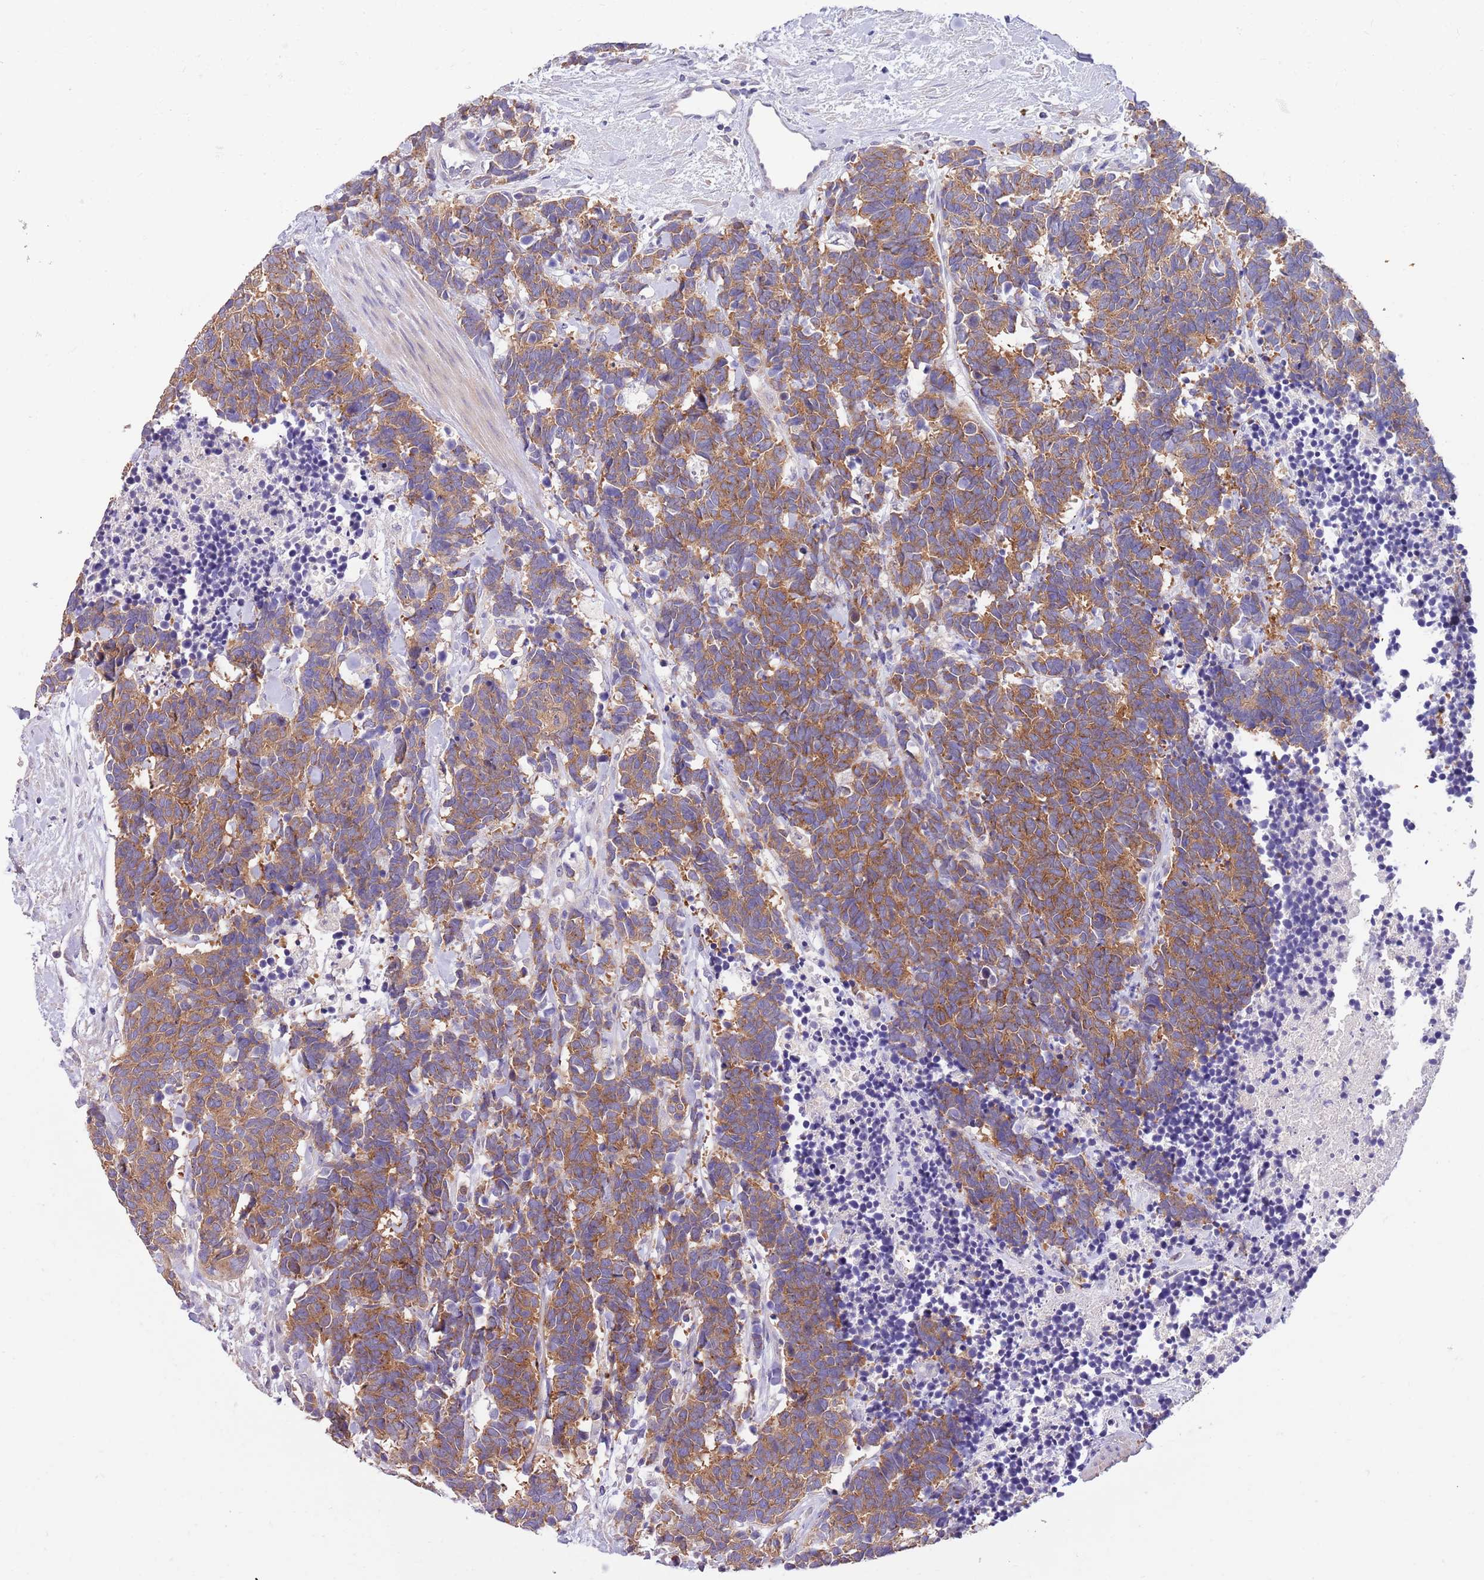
{"staining": {"intensity": "moderate", "quantity": ">75%", "location": "cytoplasmic/membranous"}, "tissue": "carcinoid", "cell_type": "Tumor cells", "image_type": "cancer", "snomed": [{"axis": "morphology", "description": "Carcinoma, NOS"}, {"axis": "morphology", "description": "Carcinoid, malignant, NOS"}, {"axis": "topography", "description": "Prostate"}], "caption": "Immunohistochemical staining of carcinoid (malignant) demonstrates moderate cytoplasmic/membranous protein expression in approximately >75% of tumor cells.", "gene": "ZNF658", "patient": {"sex": "male", "age": 57}}